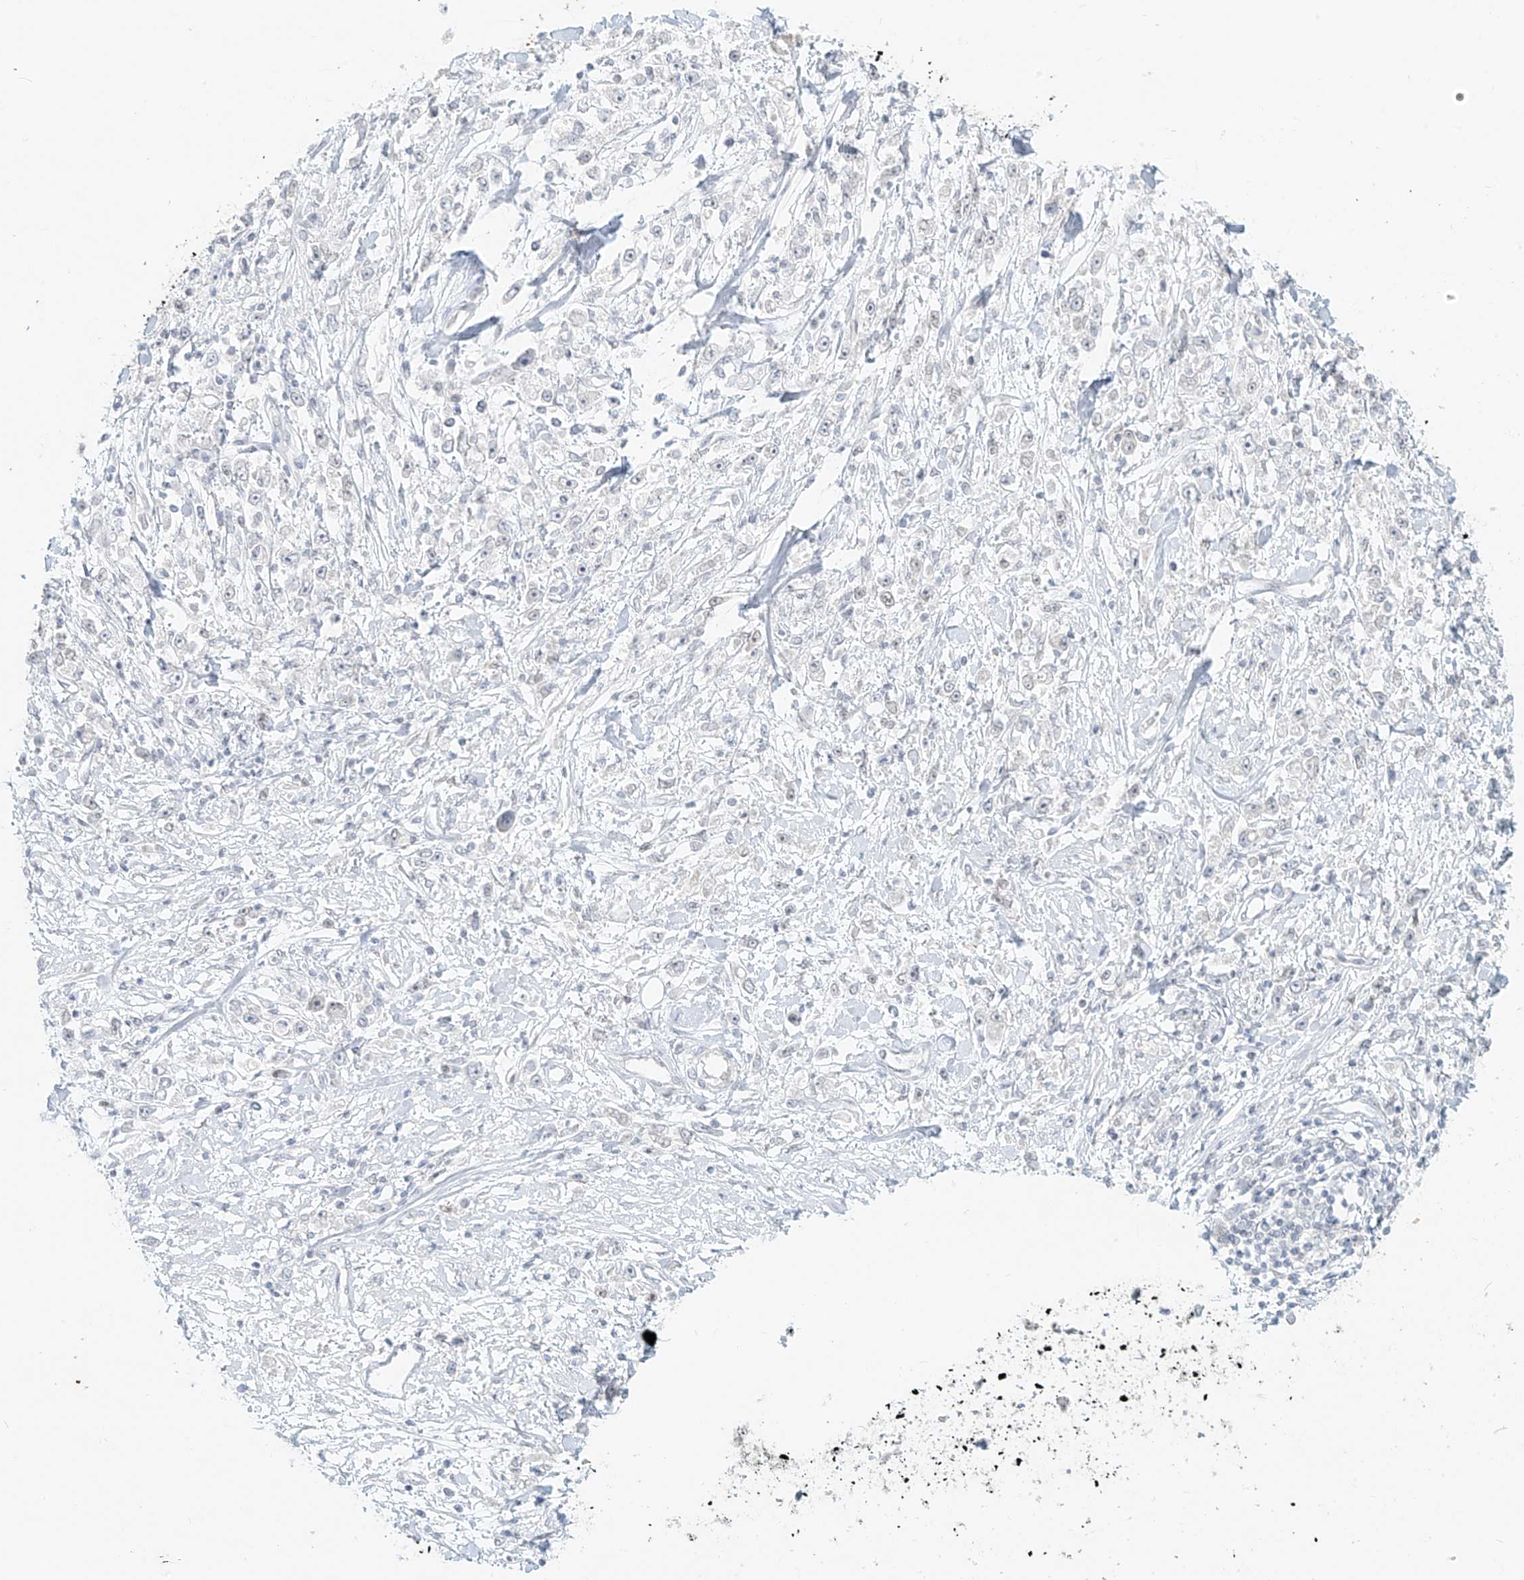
{"staining": {"intensity": "negative", "quantity": "none", "location": "none"}, "tissue": "stomach cancer", "cell_type": "Tumor cells", "image_type": "cancer", "snomed": [{"axis": "morphology", "description": "Adenocarcinoma, NOS"}, {"axis": "topography", "description": "Stomach"}], "caption": "Stomach cancer was stained to show a protein in brown. There is no significant staining in tumor cells.", "gene": "OSBPL7", "patient": {"sex": "female", "age": 59}}